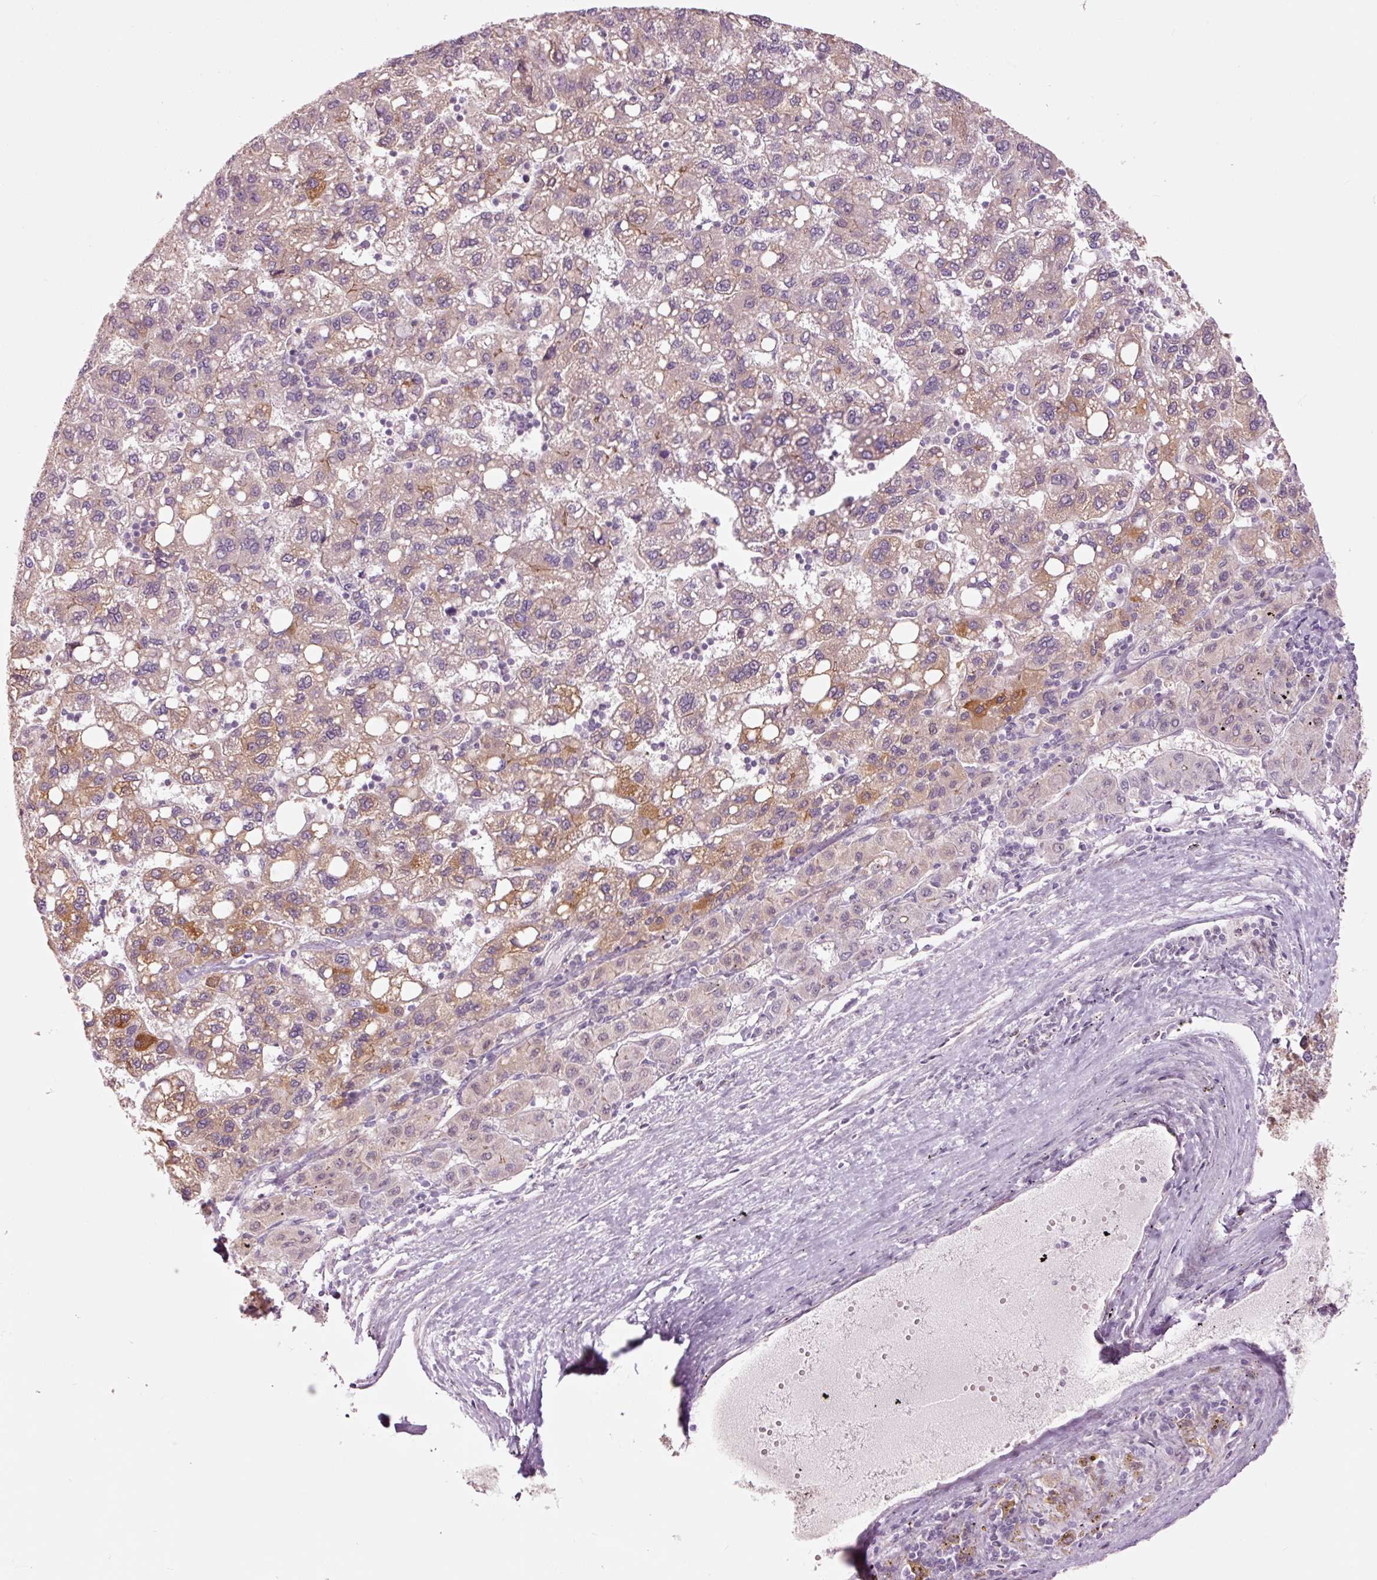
{"staining": {"intensity": "moderate", "quantity": "<25%", "location": "cytoplasmic/membranous"}, "tissue": "liver cancer", "cell_type": "Tumor cells", "image_type": "cancer", "snomed": [{"axis": "morphology", "description": "Carcinoma, Hepatocellular, NOS"}, {"axis": "topography", "description": "Liver"}], "caption": "Moderate cytoplasmic/membranous expression for a protein is seen in approximately <25% of tumor cells of liver cancer using immunohistochemistry.", "gene": "DAPP1", "patient": {"sex": "female", "age": 82}}